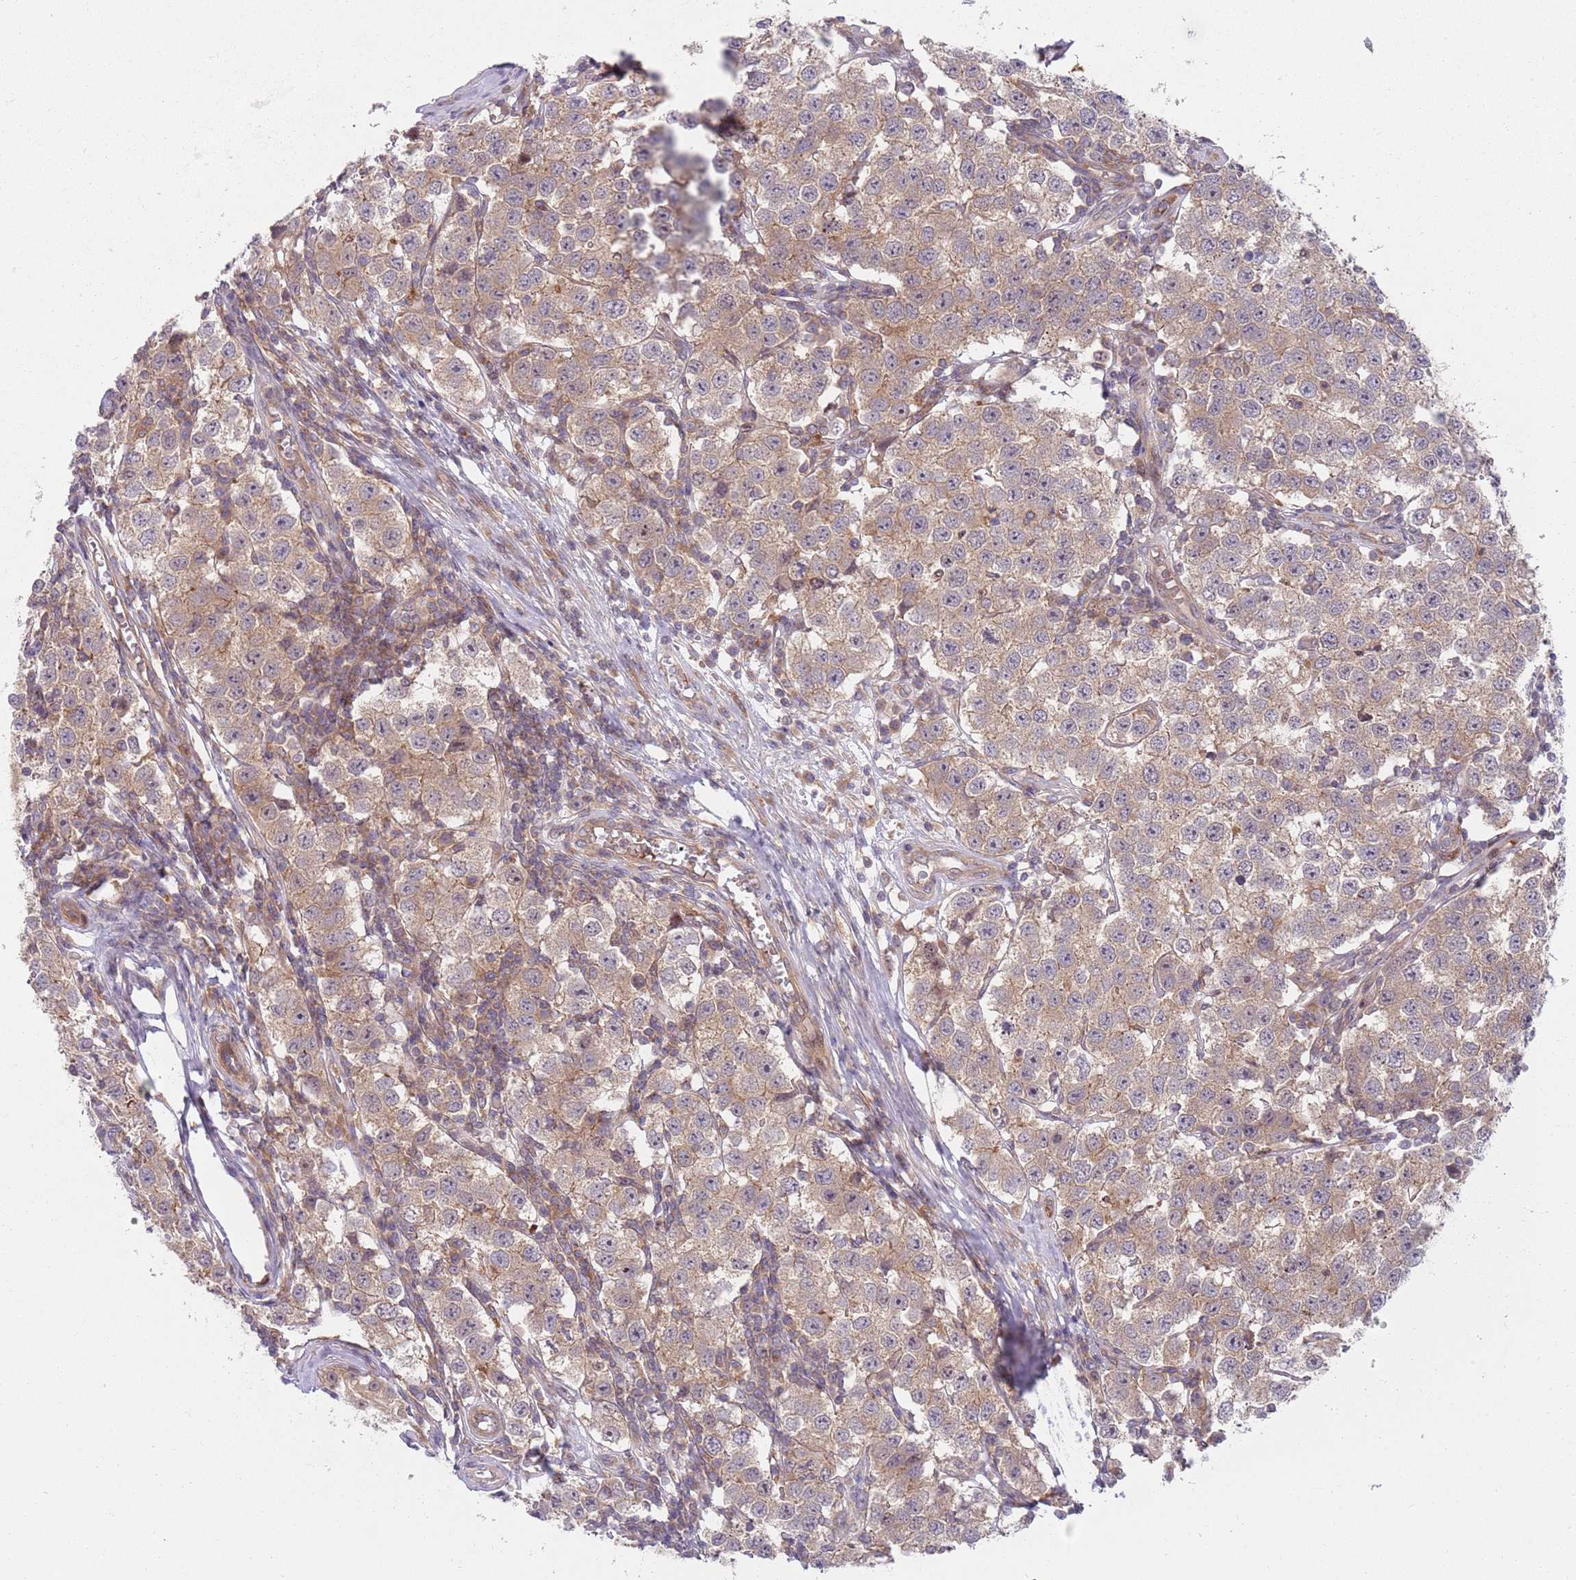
{"staining": {"intensity": "weak", "quantity": "<25%", "location": "cytoplasmic/membranous,nuclear"}, "tissue": "testis cancer", "cell_type": "Tumor cells", "image_type": "cancer", "snomed": [{"axis": "morphology", "description": "Seminoma, NOS"}, {"axis": "topography", "description": "Testis"}], "caption": "Immunohistochemical staining of human testis cancer exhibits no significant positivity in tumor cells.", "gene": "GGA1", "patient": {"sex": "male", "age": 34}}